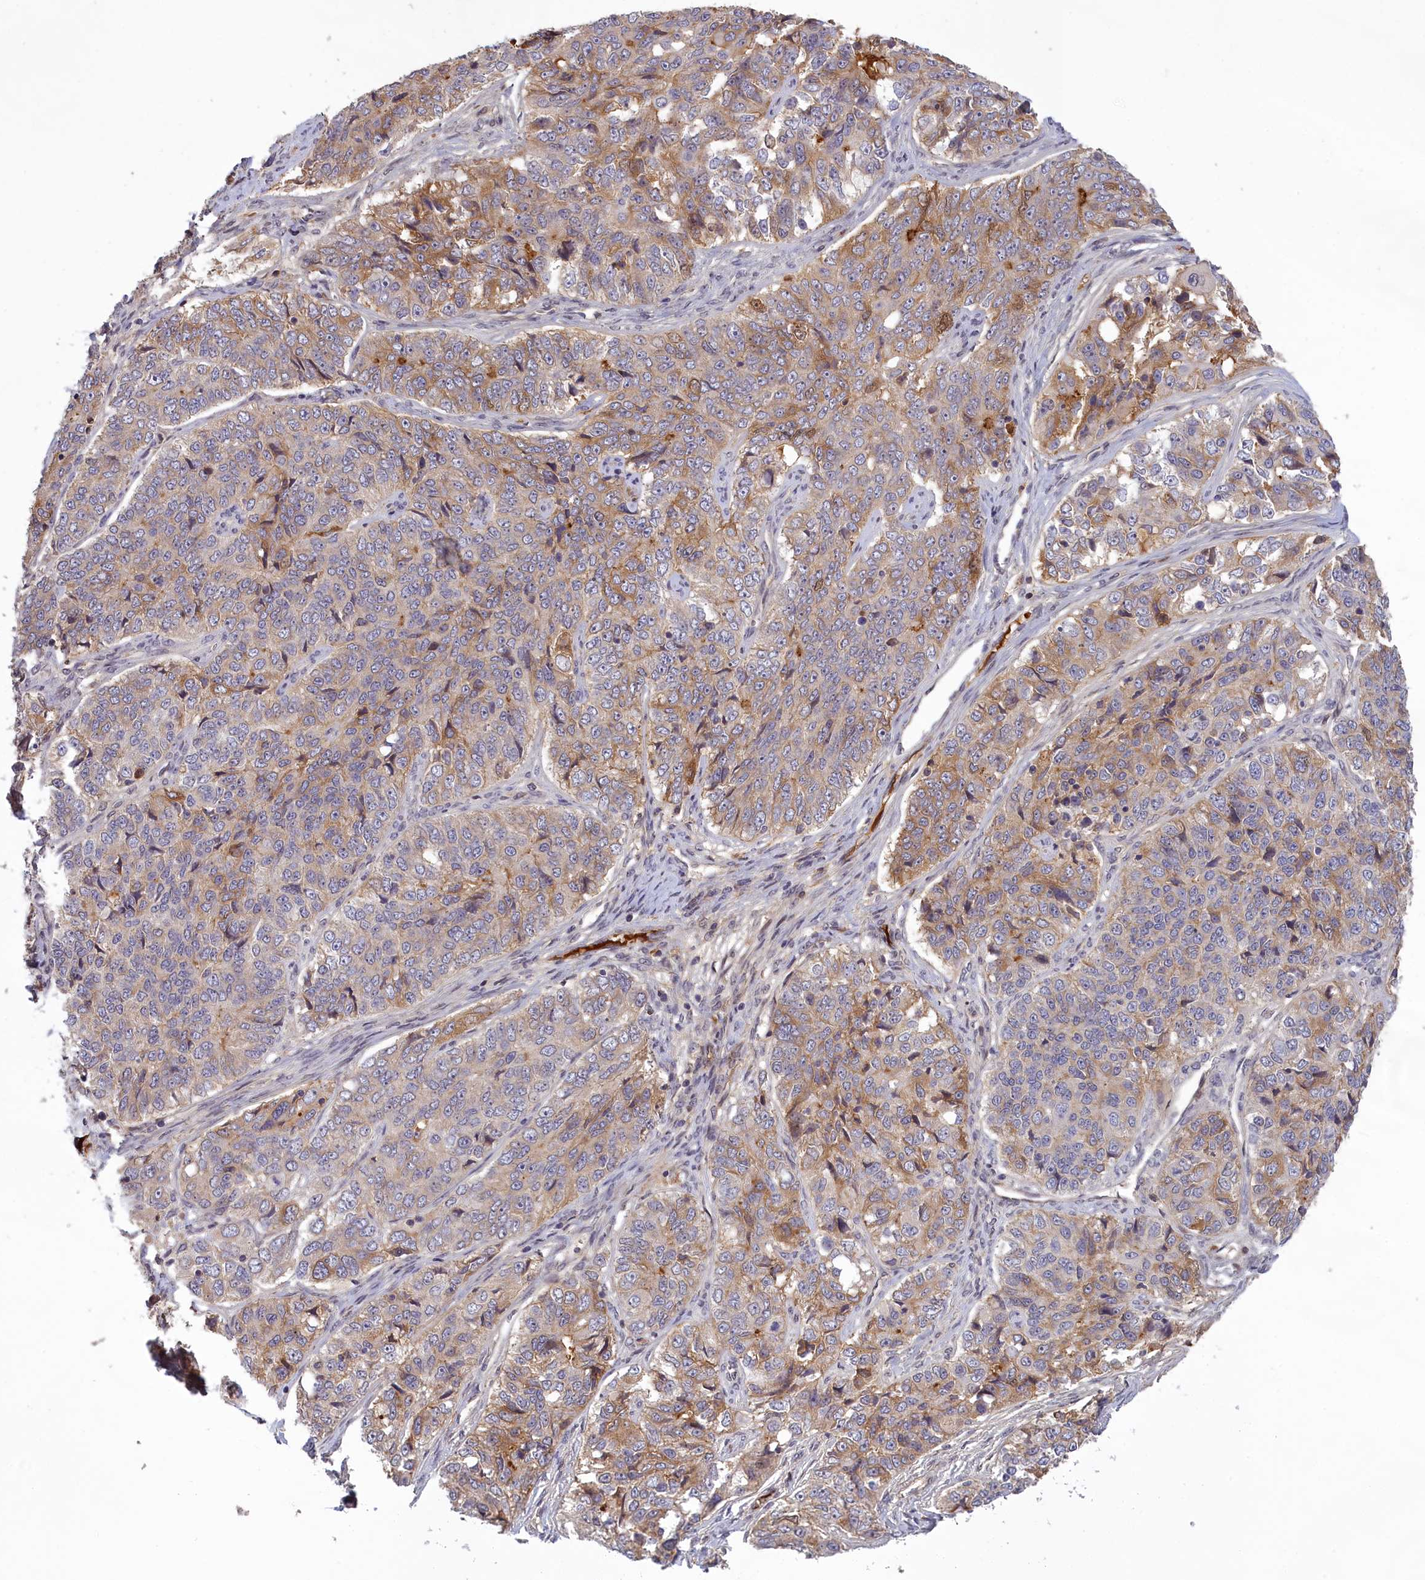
{"staining": {"intensity": "moderate", "quantity": "25%-75%", "location": "cytoplasmic/membranous"}, "tissue": "ovarian cancer", "cell_type": "Tumor cells", "image_type": "cancer", "snomed": [{"axis": "morphology", "description": "Carcinoma, endometroid"}, {"axis": "topography", "description": "Ovary"}], "caption": "Endometroid carcinoma (ovarian) stained for a protein (brown) displays moderate cytoplasmic/membranous positive staining in about 25%-75% of tumor cells.", "gene": "RRAD", "patient": {"sex": "female", "age": 51}}